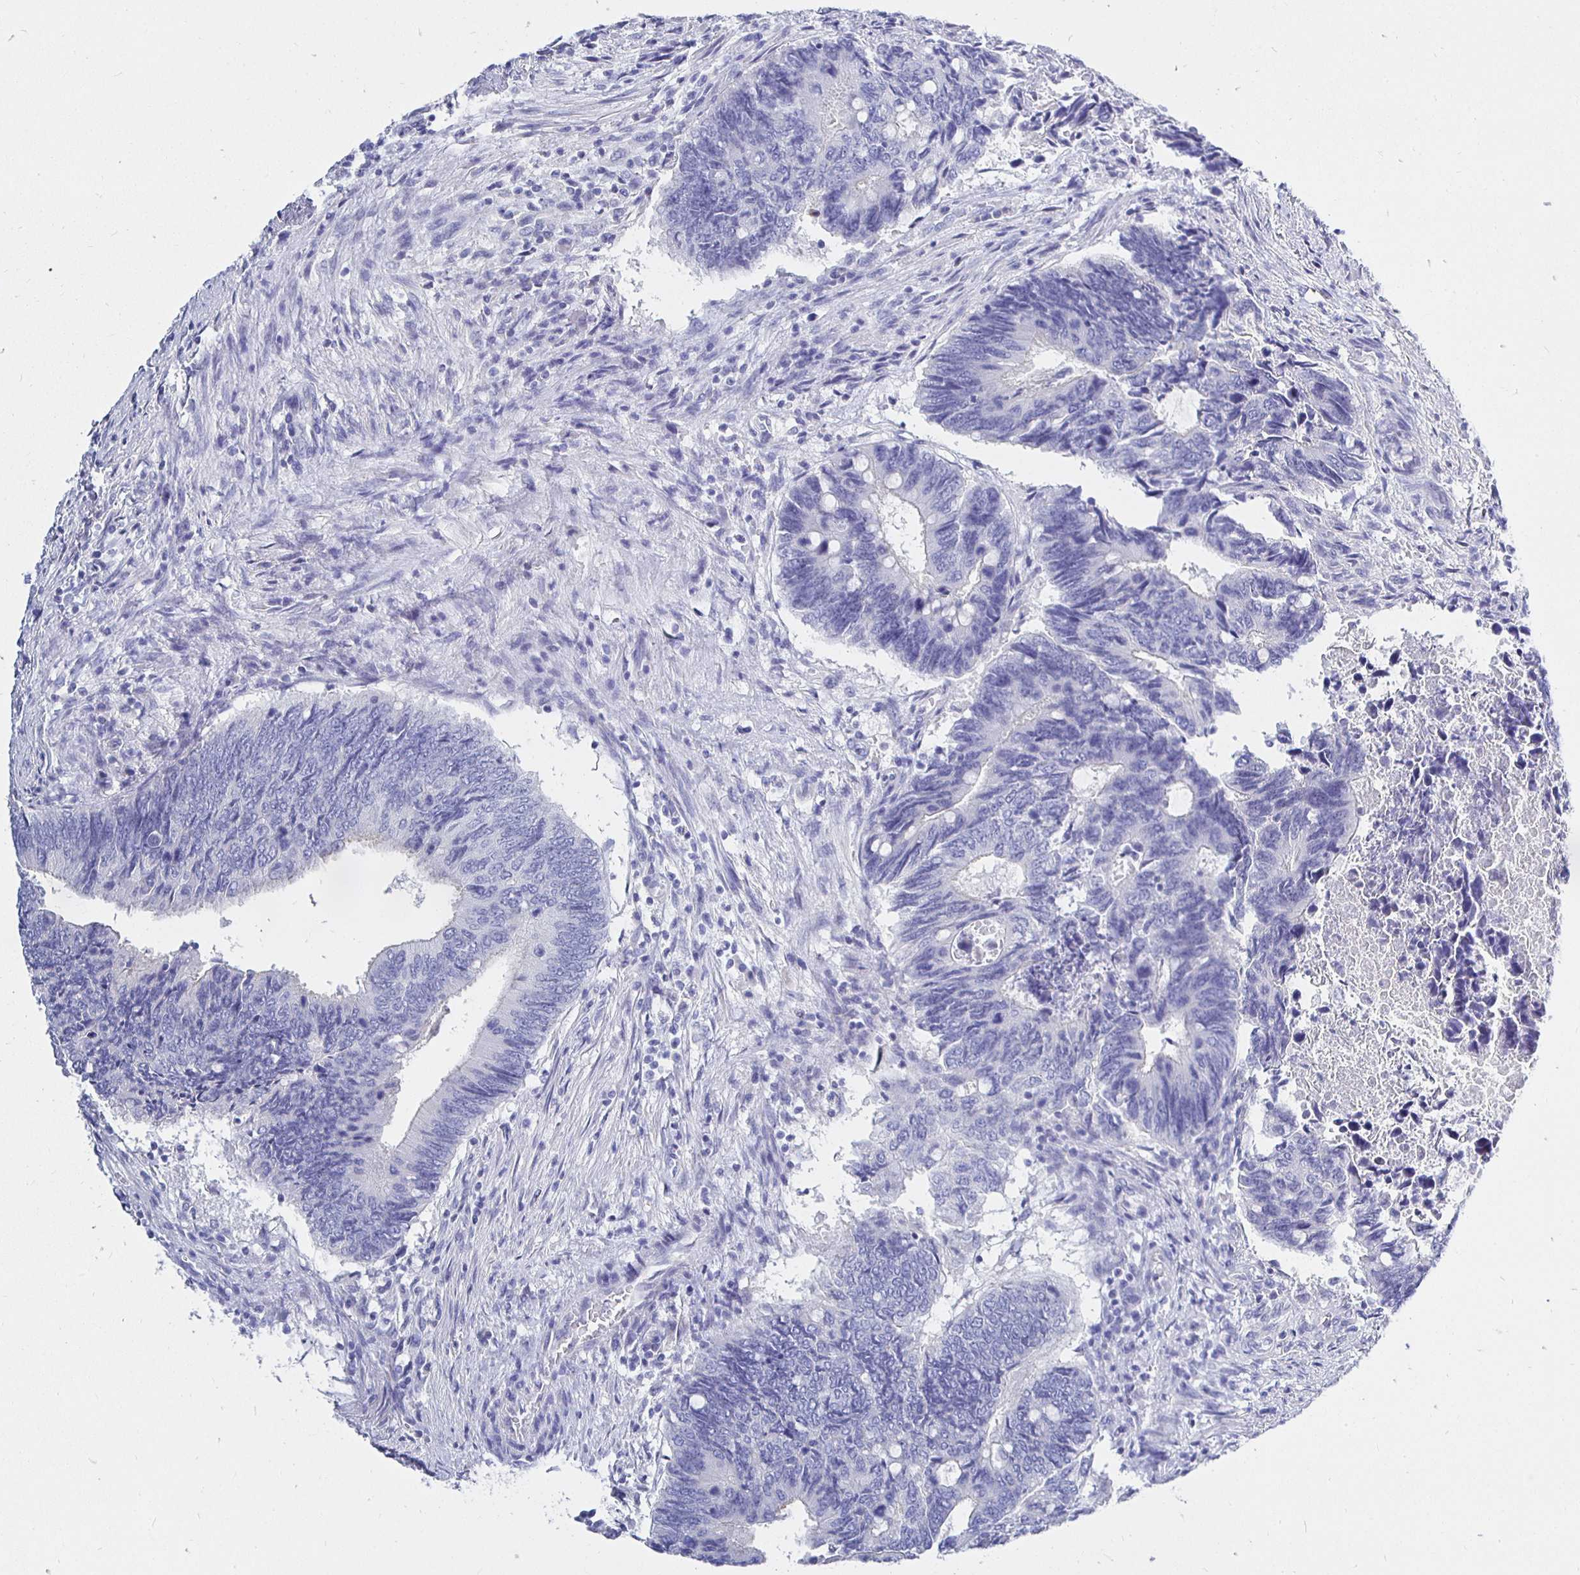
{"staining": {"intensity": "negative", "quantity": "none", "location": "none"}, "tissue": "colorectal cancer", "cell_type": "Tumor cells", "image_type": "cancer", "snomed": [{"axis": "morphology", "description": "Adenocarcinoma, NOS"}, {"axis": "topography", "description": "Colon"}], "caption": "Histopathology image shows no significant protein positivity in tumor cells of adenocarcinoma (colorectal). (Immunohistochemistry (ihc), brightfield microscopy, high magnification).", "gene": "UMOD", "patient": {"sex": "male", "age": 87}}